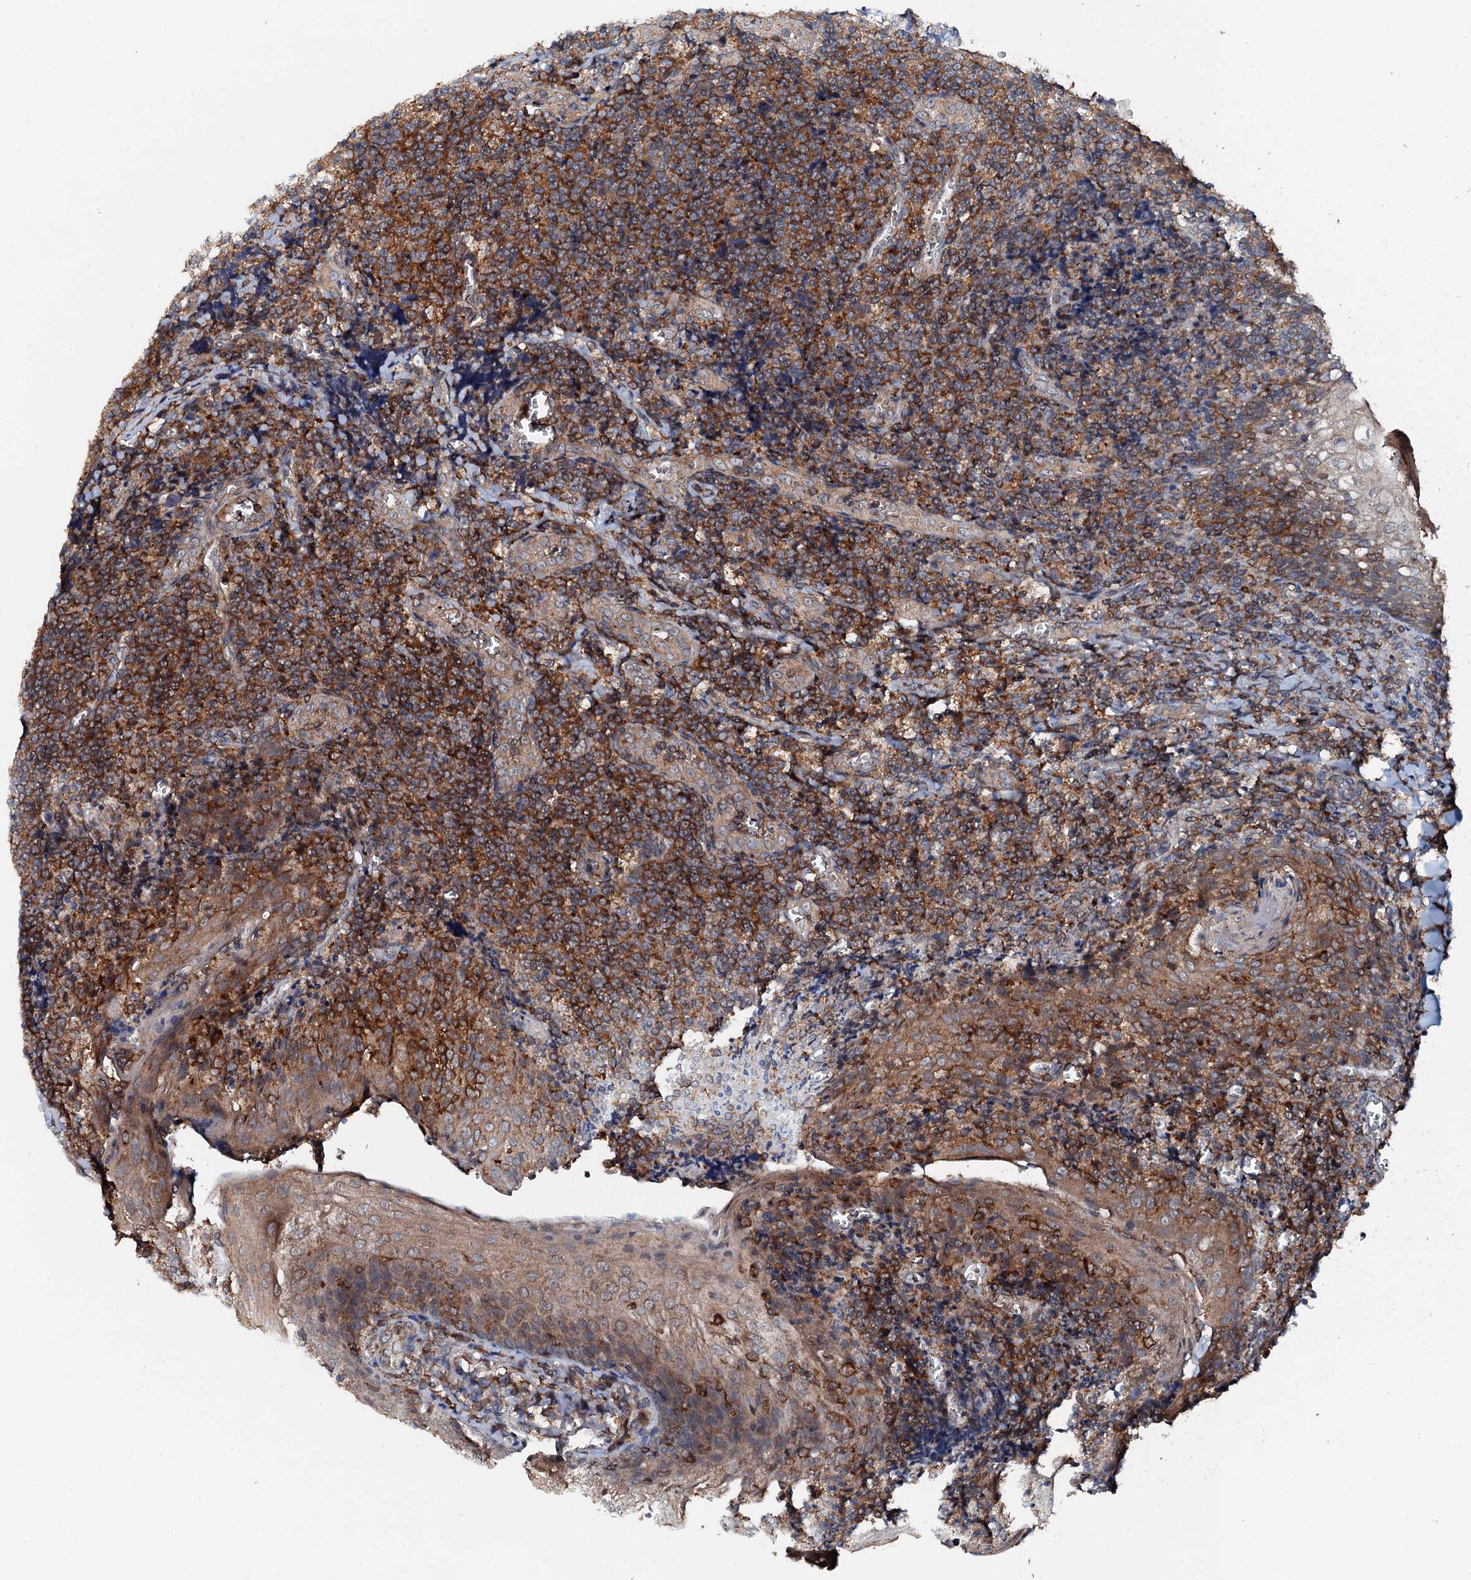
{"staining": {"intensity": "strong", "quantity": ">75%", "location": "cytoplasmic/membranous"}, "tissue": "tonsil", "cell_type": "Germinal center cells", "image_type": "normal", "snomed": [{"axis": "morphology", "description": "Normal tissue, NOS"}, {"axis": "topography", "description": "Tonsil"}], "caption": "Protein positivity by immunohistochemistry (IHC) shows strong cytoplasmic/membranous staining in approximately >75% of germinal center cells in normal tonsil.", "gene": "EDC4", "patient": {"sex": "male", "age": 27}}